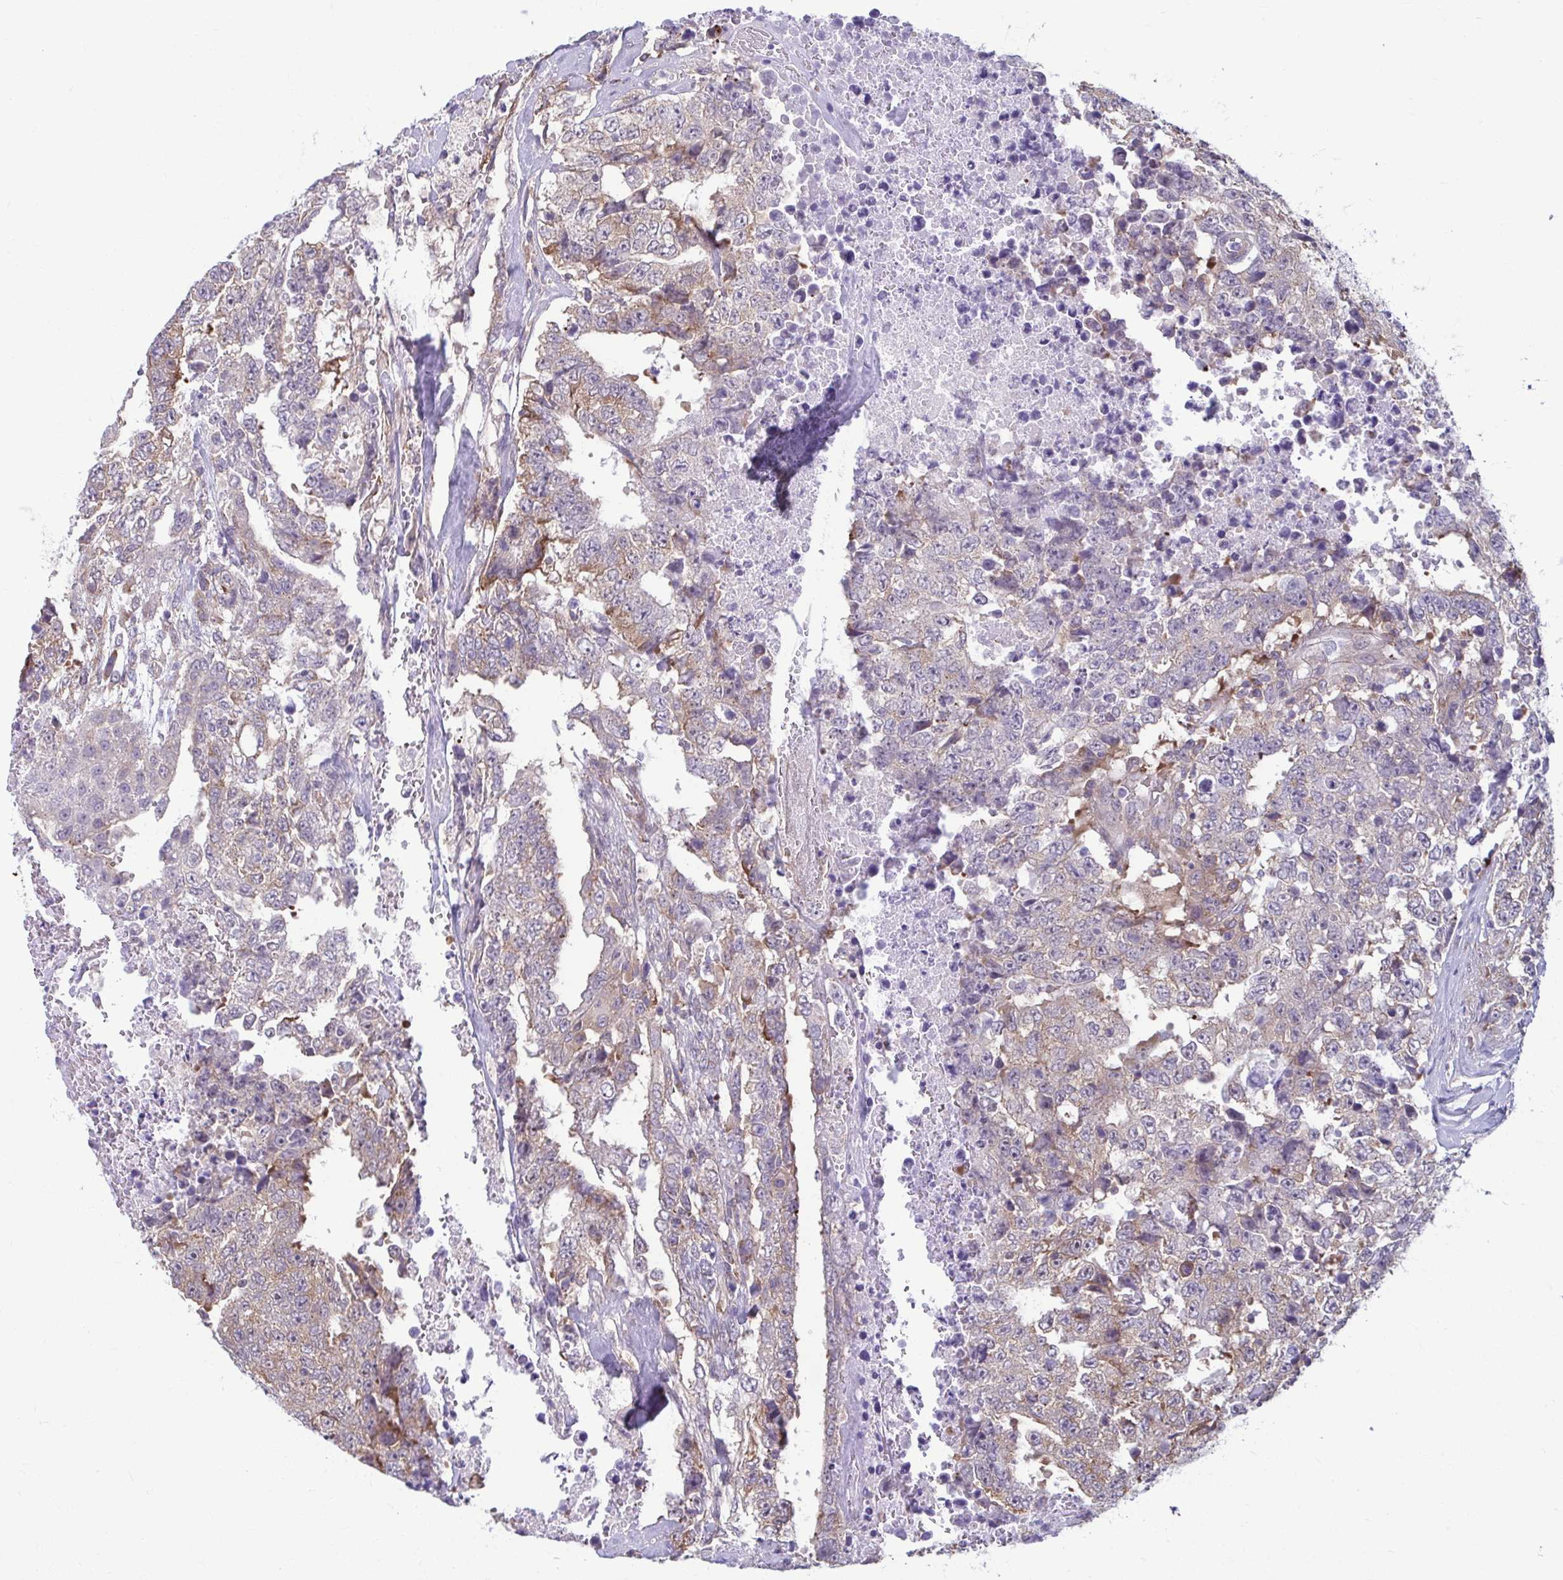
{"staining": {"intensity": "weak", "quantity": "25%-75%", "location": "cytoplasmic/membranous"}, "tissue": "testis cancer", "cell_type": "Tumor cells", "image_type": "cancer", "snomed": [{"axis": "morphology", "description": "Carcinoma, Embryonal, NOS"}, {"axis": "topography", "description": "Testis"}], "caption": "IHC staining of testis embryonal carcinoma, which demonstrates low levels of weak cytoplasmic/membranous positivity in approximately 25%-75% of tumor cells indicating weak cytoplasmic/membranous protein positivity. The staining was performed using DAB (3,3'-diaminobenzidine) (brown) for protein detection and nuclei were counterstained in hematoxylin (blue).", "gene": "TMEM108", "patient": {"sex": "male", "age": 24}}